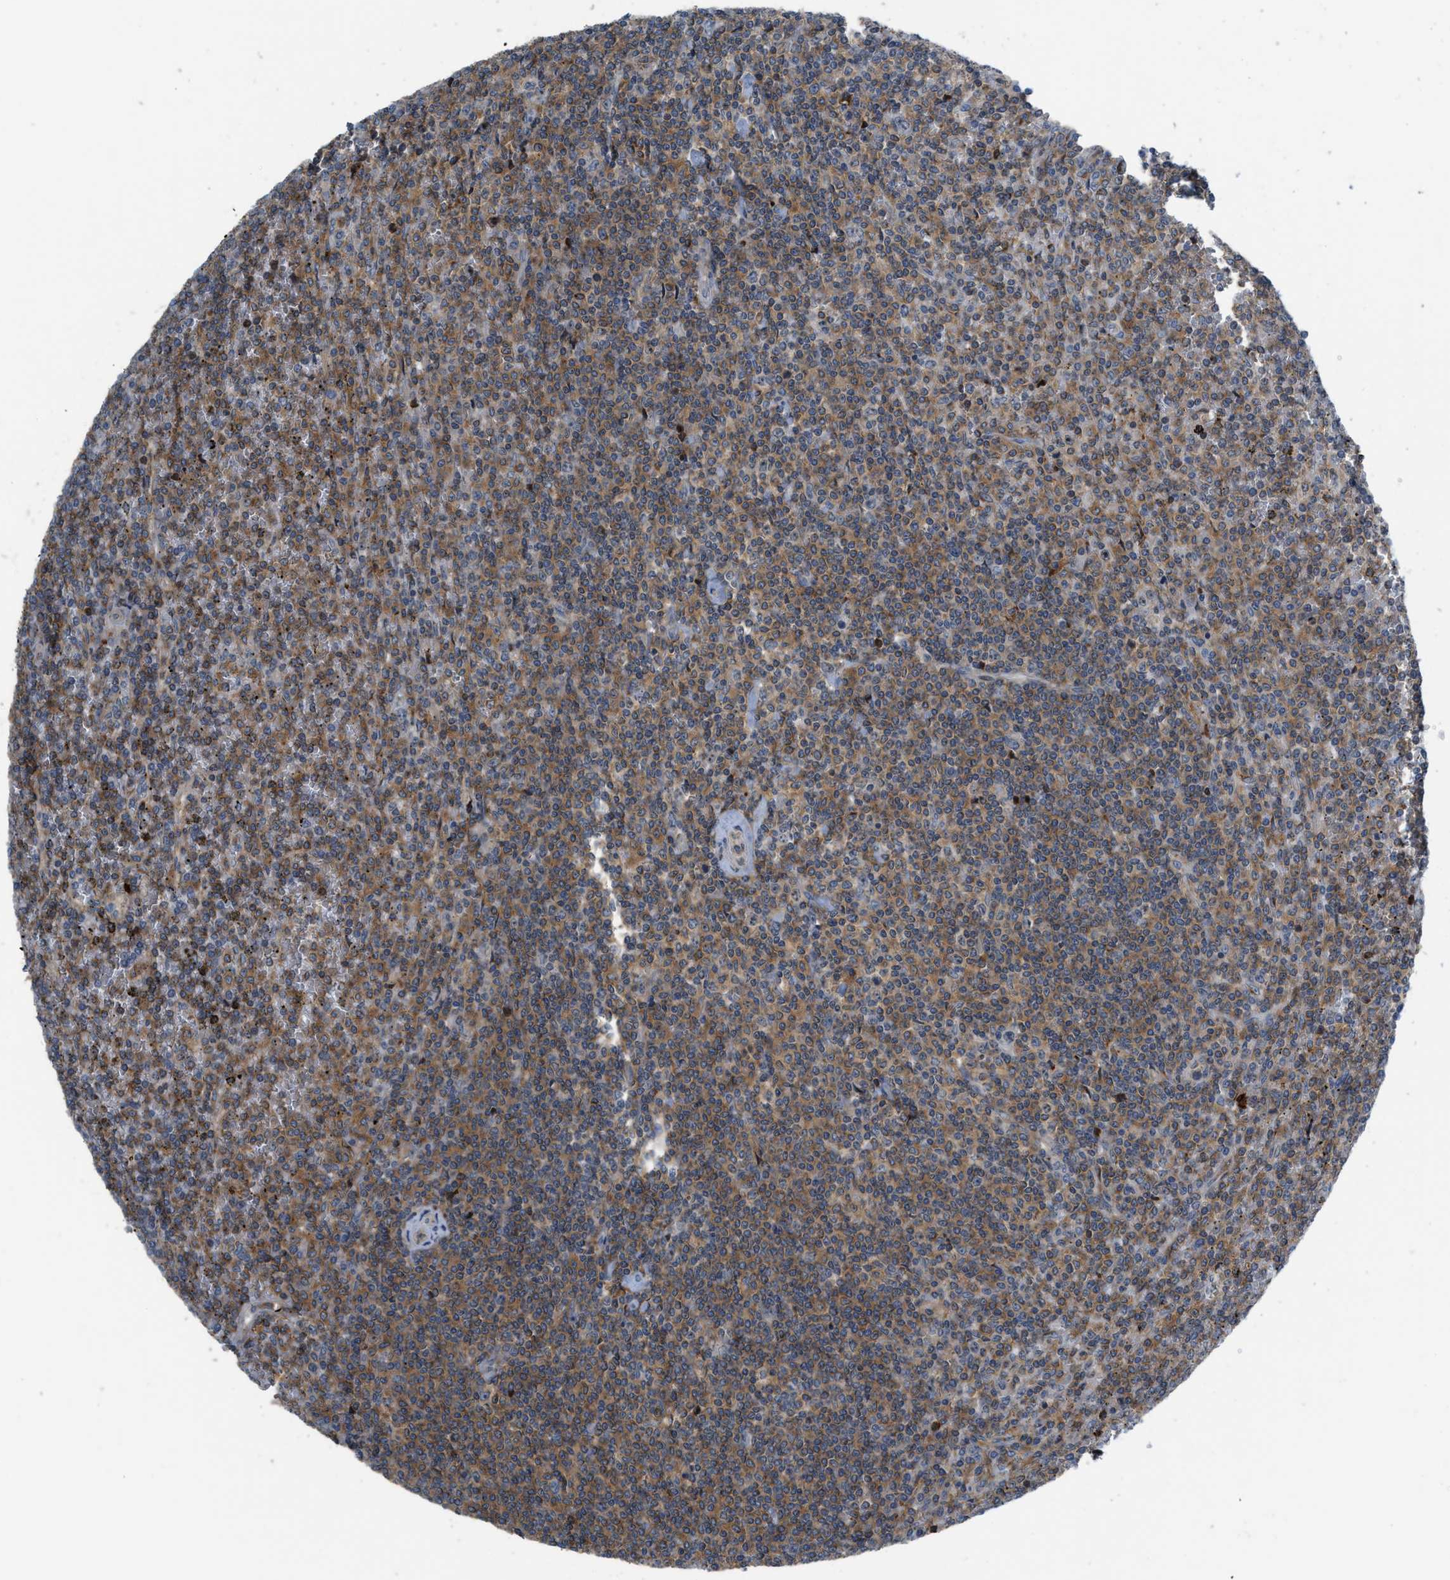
{"staining": {"intensity": "moderate", "quantity": ">75%", "location": "cytoplasmic/membranous"}, "tissue": "lymphoma", "cell_type": "Tumor cells", "image_type": "cancer", "snomed": [{"axis": "morphology", "description": "Malignant lymphoma, non-Hodgkin's type, Low grade"}, {"axis": "topography", "description": "Spleen"}], "caption": "Immunohistochemical staining of human lymphoma exhibits medium levels of moderate cytoplasmic/membranous protein expression in about >75% of tumor cells. (brown staining indicates protein expression, while blue staining denotes nuclei).", "gene": "DIPK1A", "patient": {"sex": "female", "age": 19}}